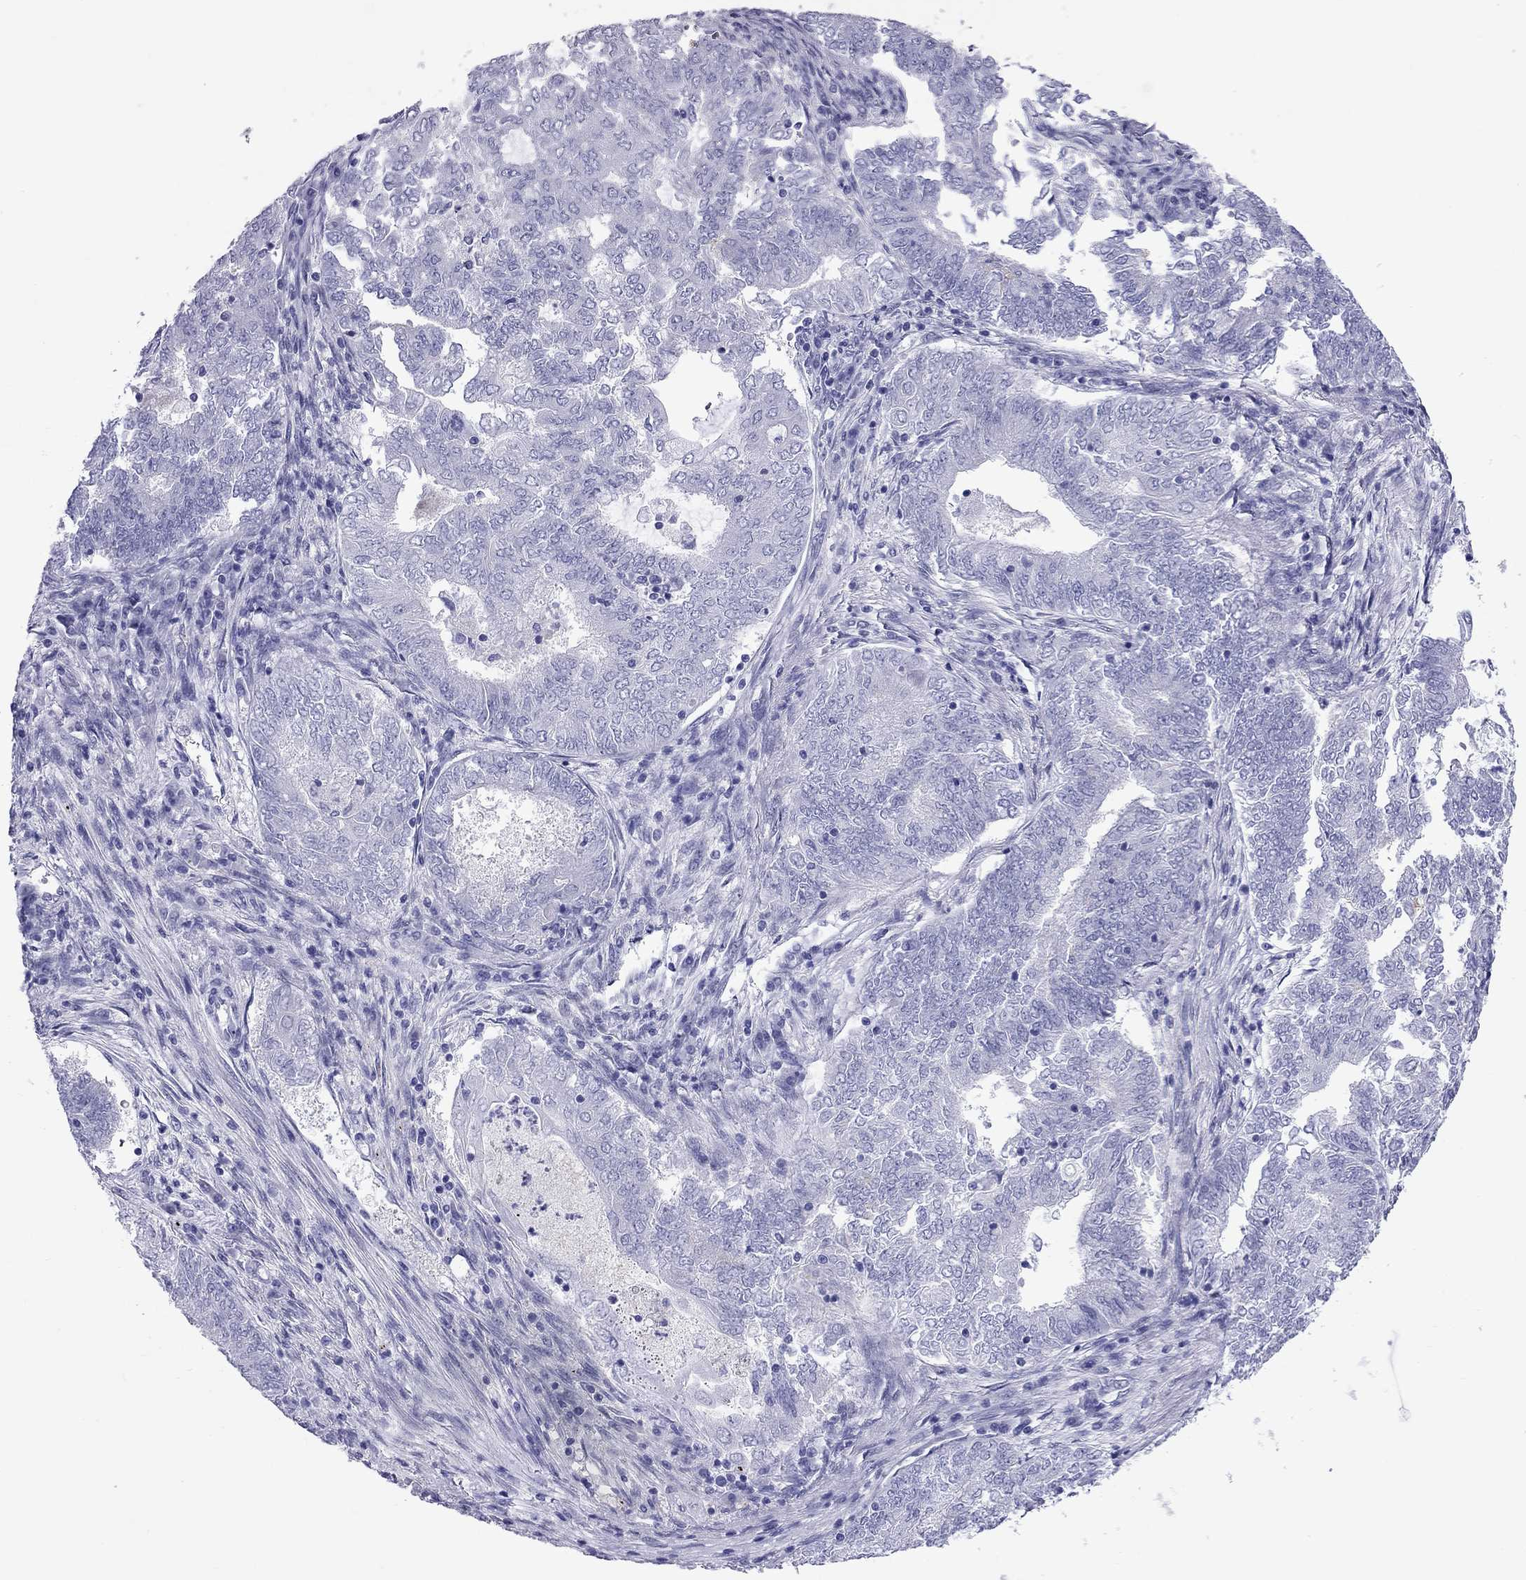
{"staining": {"intensity": "negative", "quantity": "none", "location": "none"}, "tissue": "endometrial cancer", "cell_type": "Tumor cells", "image_type": "cancer", "snomed": [{"axis": "morphology", "description": "Adenocarcinoma, NOS"}, {"axis": "topography", "description": "Endometrium"}], "caption": "Human adenocarcinoma (endometrial) stained for a protein using IHC exhibits no staining in tumor cells.", "gene": "FSCN3", "patient": {"sex": "female", "age": 62}}